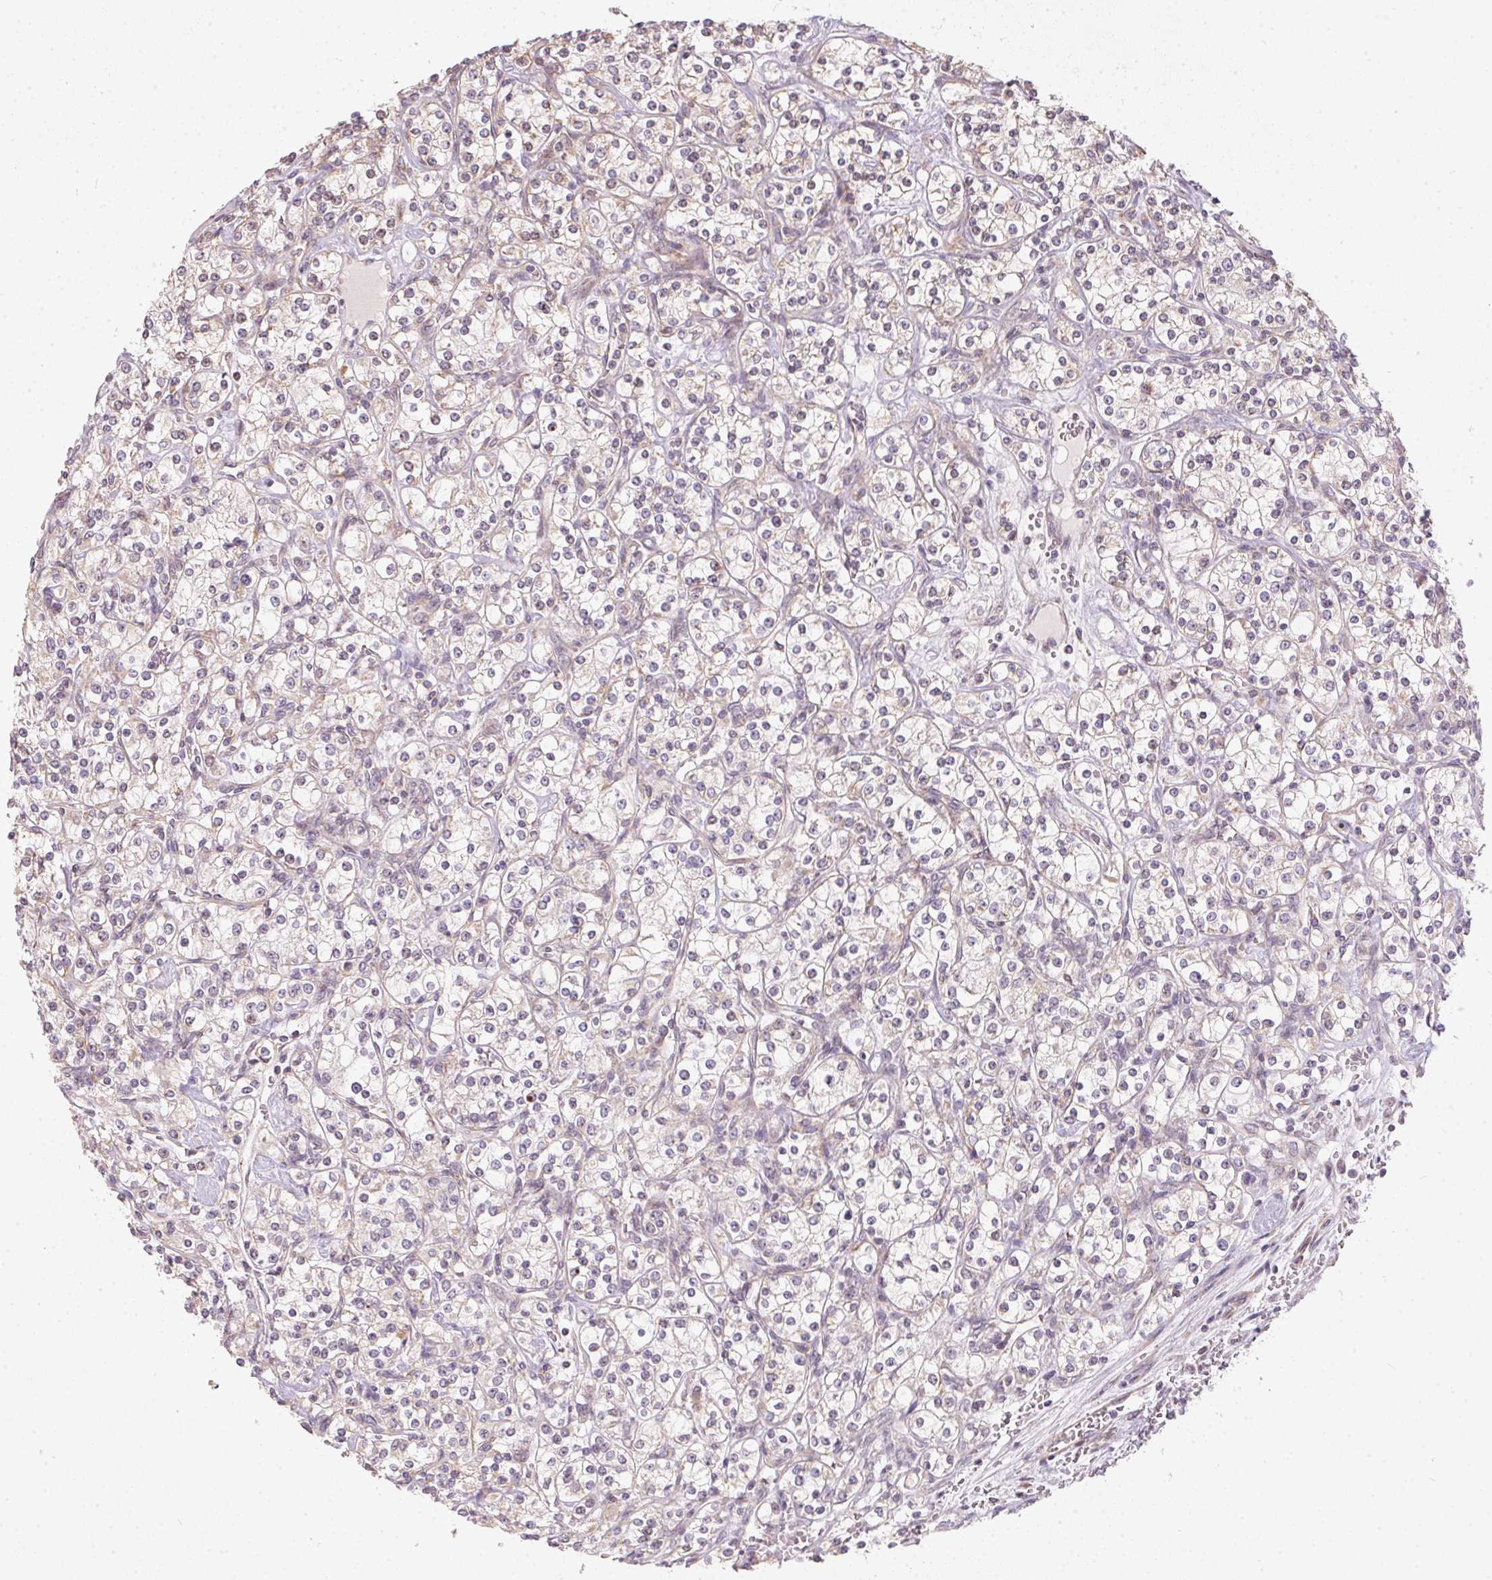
{"staining": {"intensity": "negative", "quantity": "none", "location": "none"}, "tissue": "renal cancer", "cell_type": "Tumor cells", "image_type": "cancer", "snomed": [{"axis": "morphology", "description": "Adenocarcinoma, NOS"}, {"axis": "topography", "description": "Kidney"}], "caption": "The micrograph displays no staining of tumor cells in adenocarcinoma (renal). The staining was performed using DAB to visualize the protein expression in brown, while the nuclei were stained in blue with hematoxylin (Magnification: 20x).", "gene": "VWA5B2", "patient": {"sex": "male", "age": 77}}